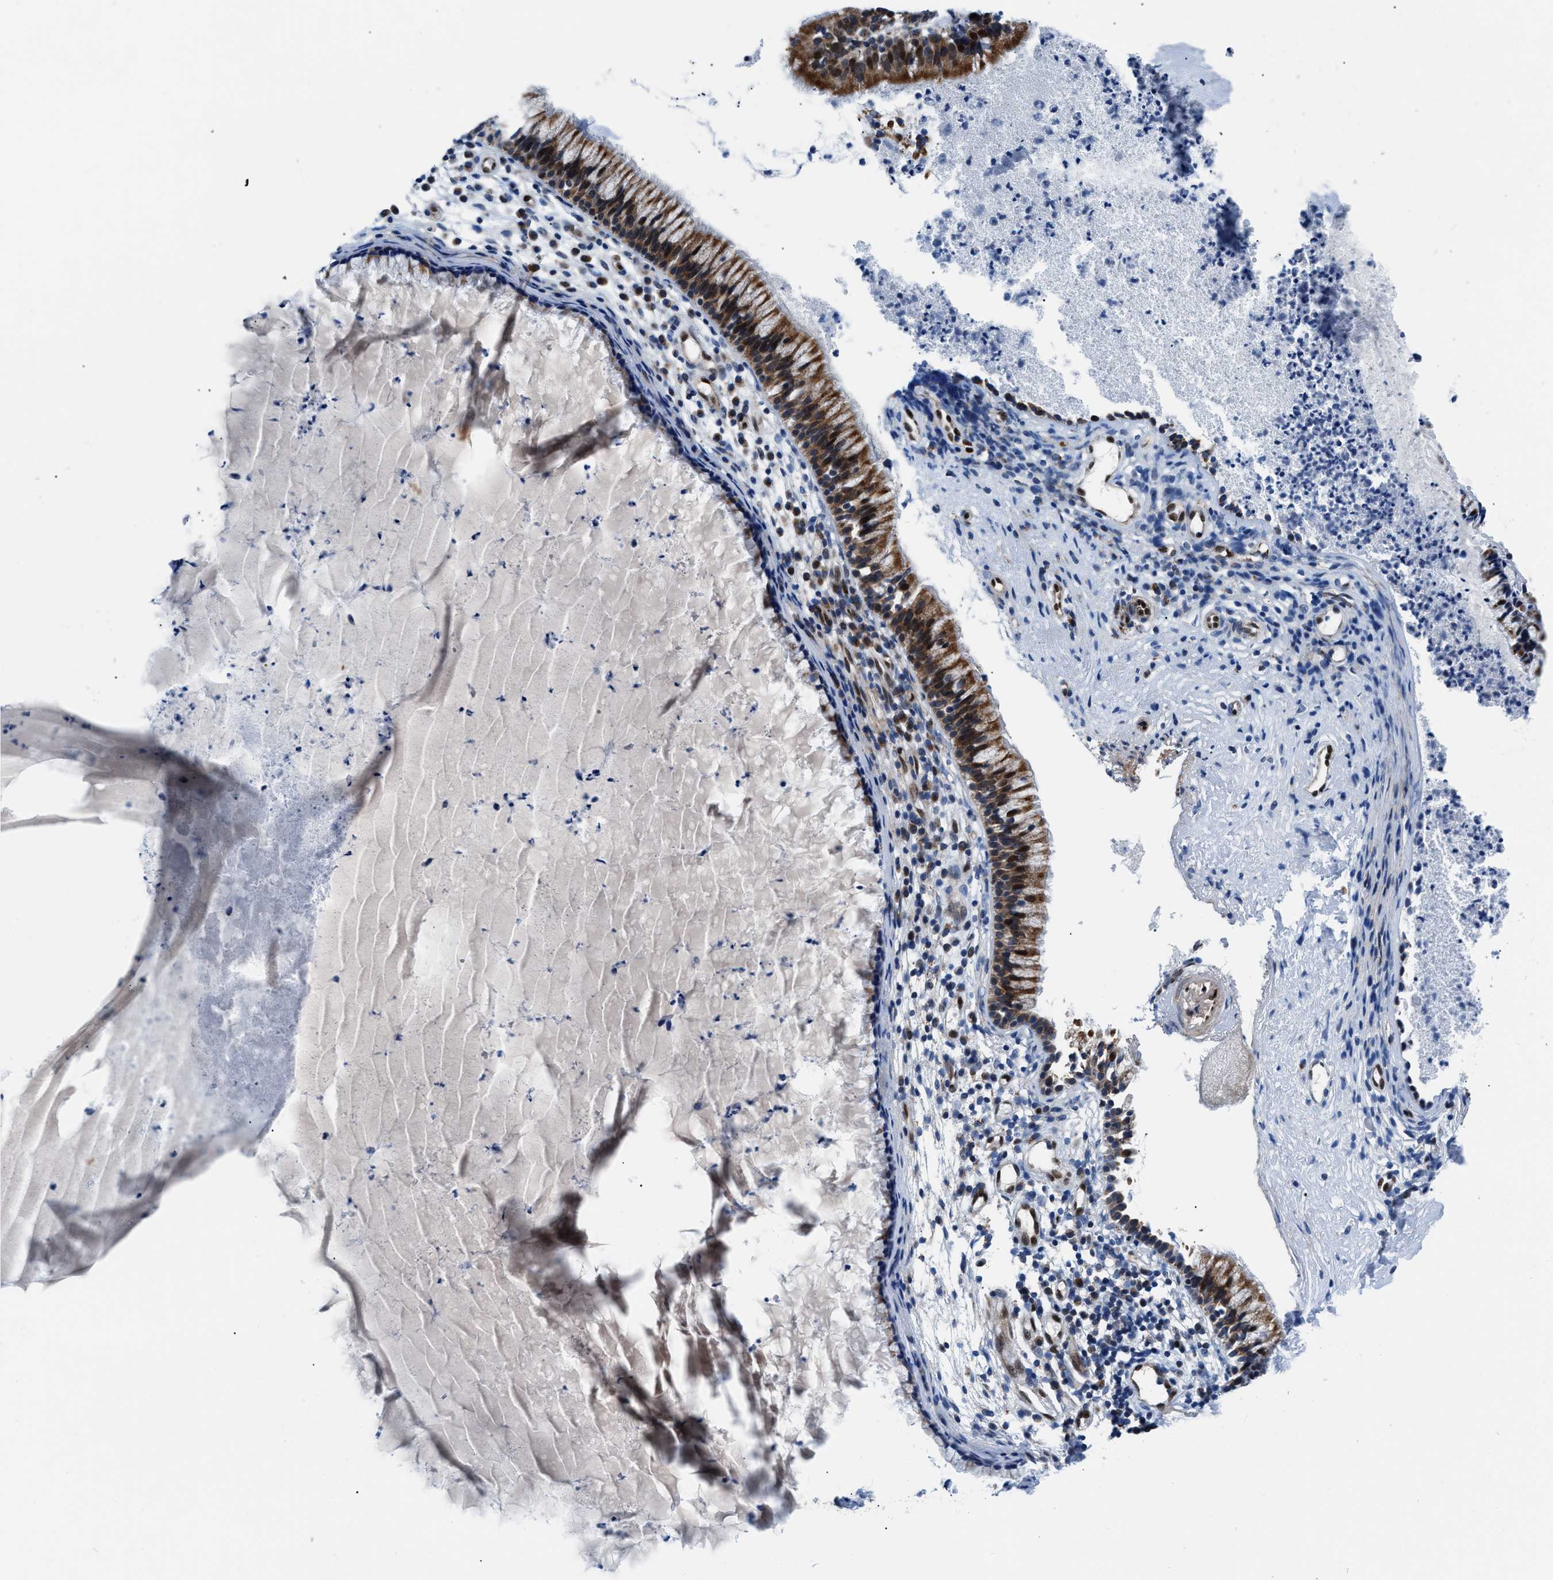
{"staining": {"intensity": "strong", "quantity": ">75%", "location": "cytoplasmic/membranous"}, "tissue": "nasopharynx", "cell_type": "Respiratory epithelial cells", "image_type": "normal", "snomed": [{"axis": "morphology", "description": "Normal tissue, NOS"}, {"axis": "topography", "description": "Nasopharynx"}], "caption": "Respiratory epithelial cells demonstrate high levels of strong cytoplasmic/membranous expression in approximately >75% of cells in benign human nasopharynx.", "gene": "LMO2", "patient": {"sex": "male", "age": 21}}